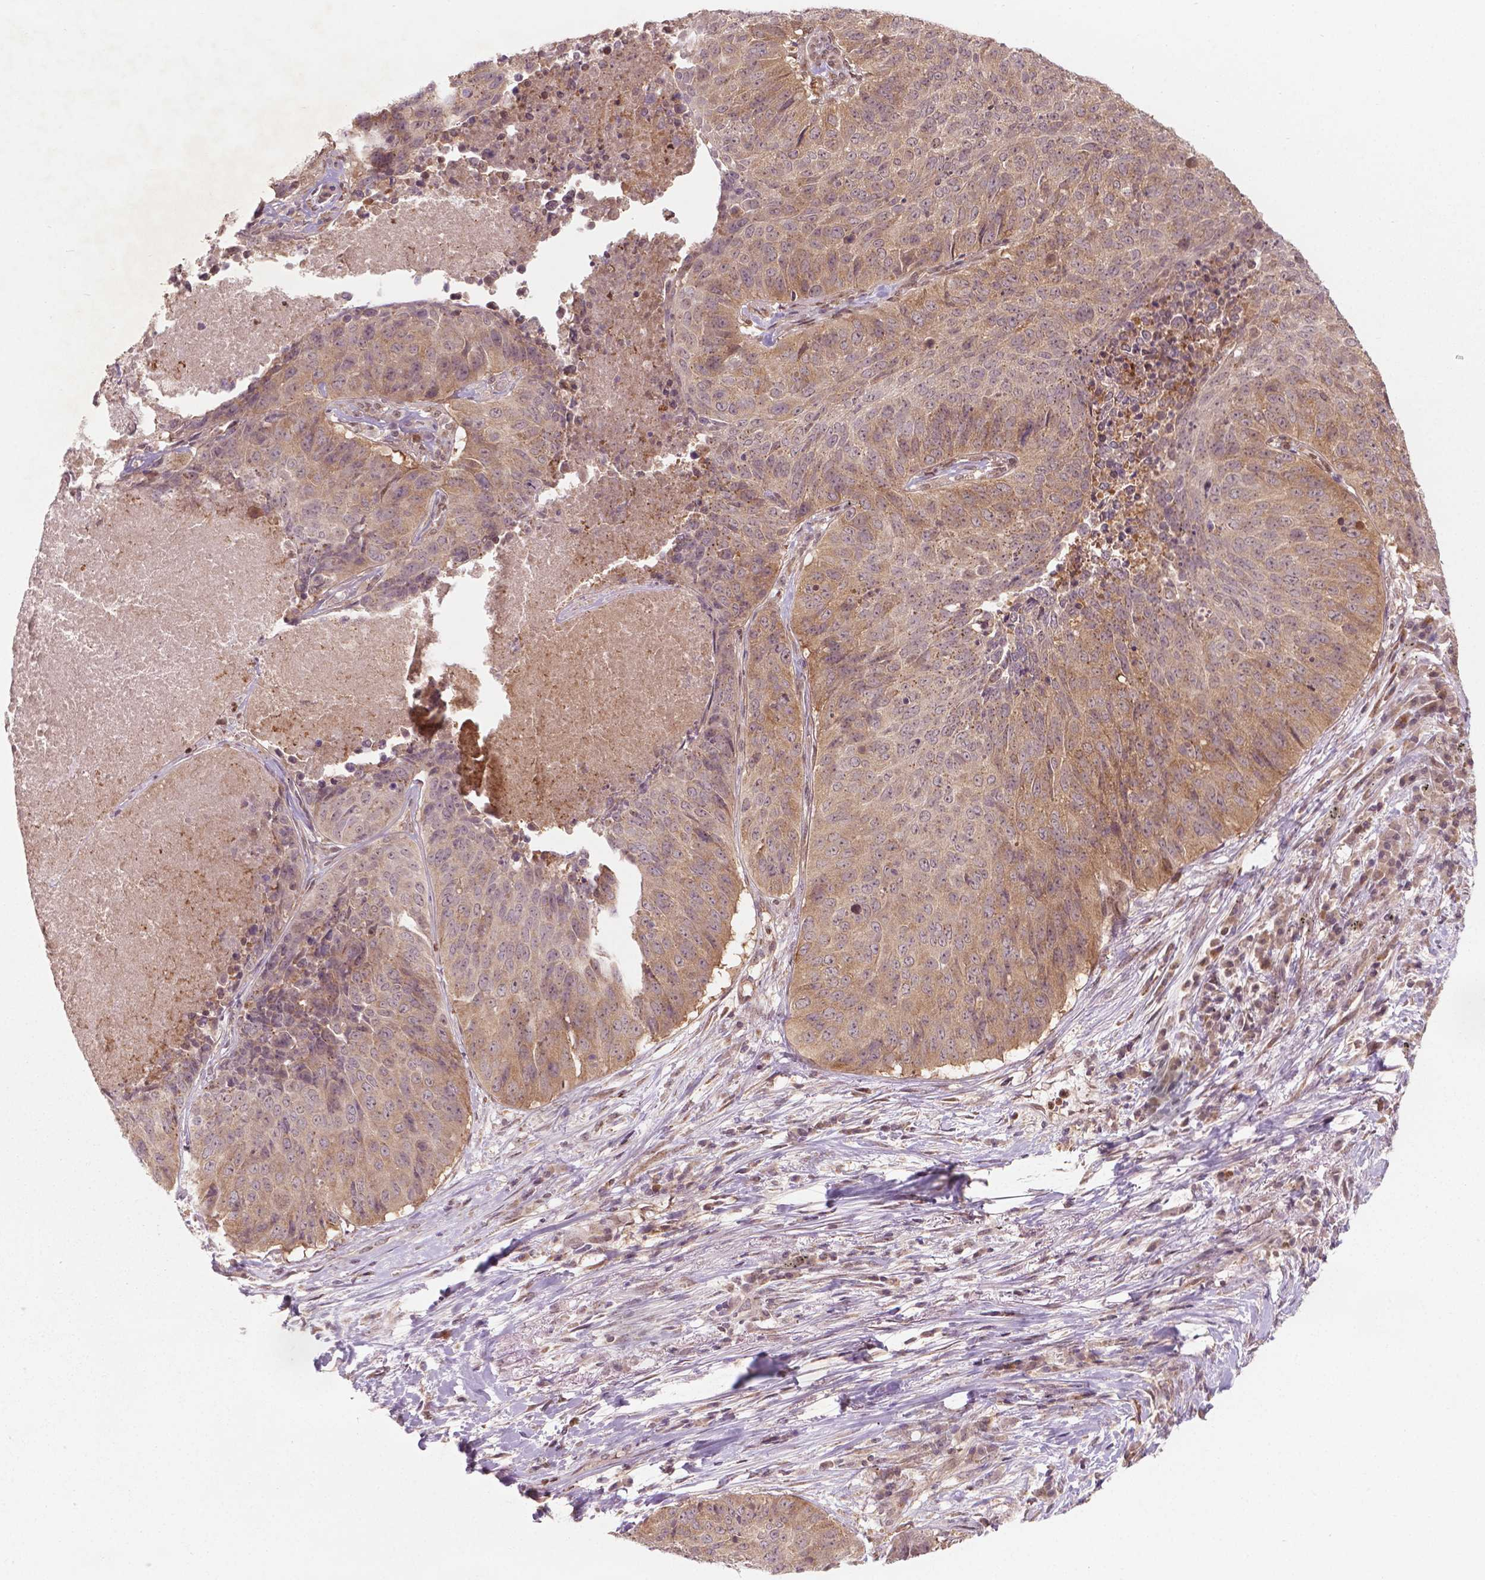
{"staining": {"intensity": "moderate", "quantity": ">75%", "location": "cytoplasmic/membranous"}, "tissue": "lung cancer", "cell_type": "Tumor cells", "image_type": "cancer", "snomed": [{"axis": "morphology", "description": "Normal tissue, NOS"}, {"axis": "morphology", "description": "Squamous cell carcinoma, NOS"}, {"axis": "topography", "description": "Bronchus"}, {"axis": "topography", "description": "Lung"}], "caption": "There is medium levels of moderate cytoplasmic/membranous staining in tumor cells of lung cancer, as demonstrated by immunohistochemical staining (brown color).", "gene": "NFAT5", "patient": {"sex": "male", "age": 64}}